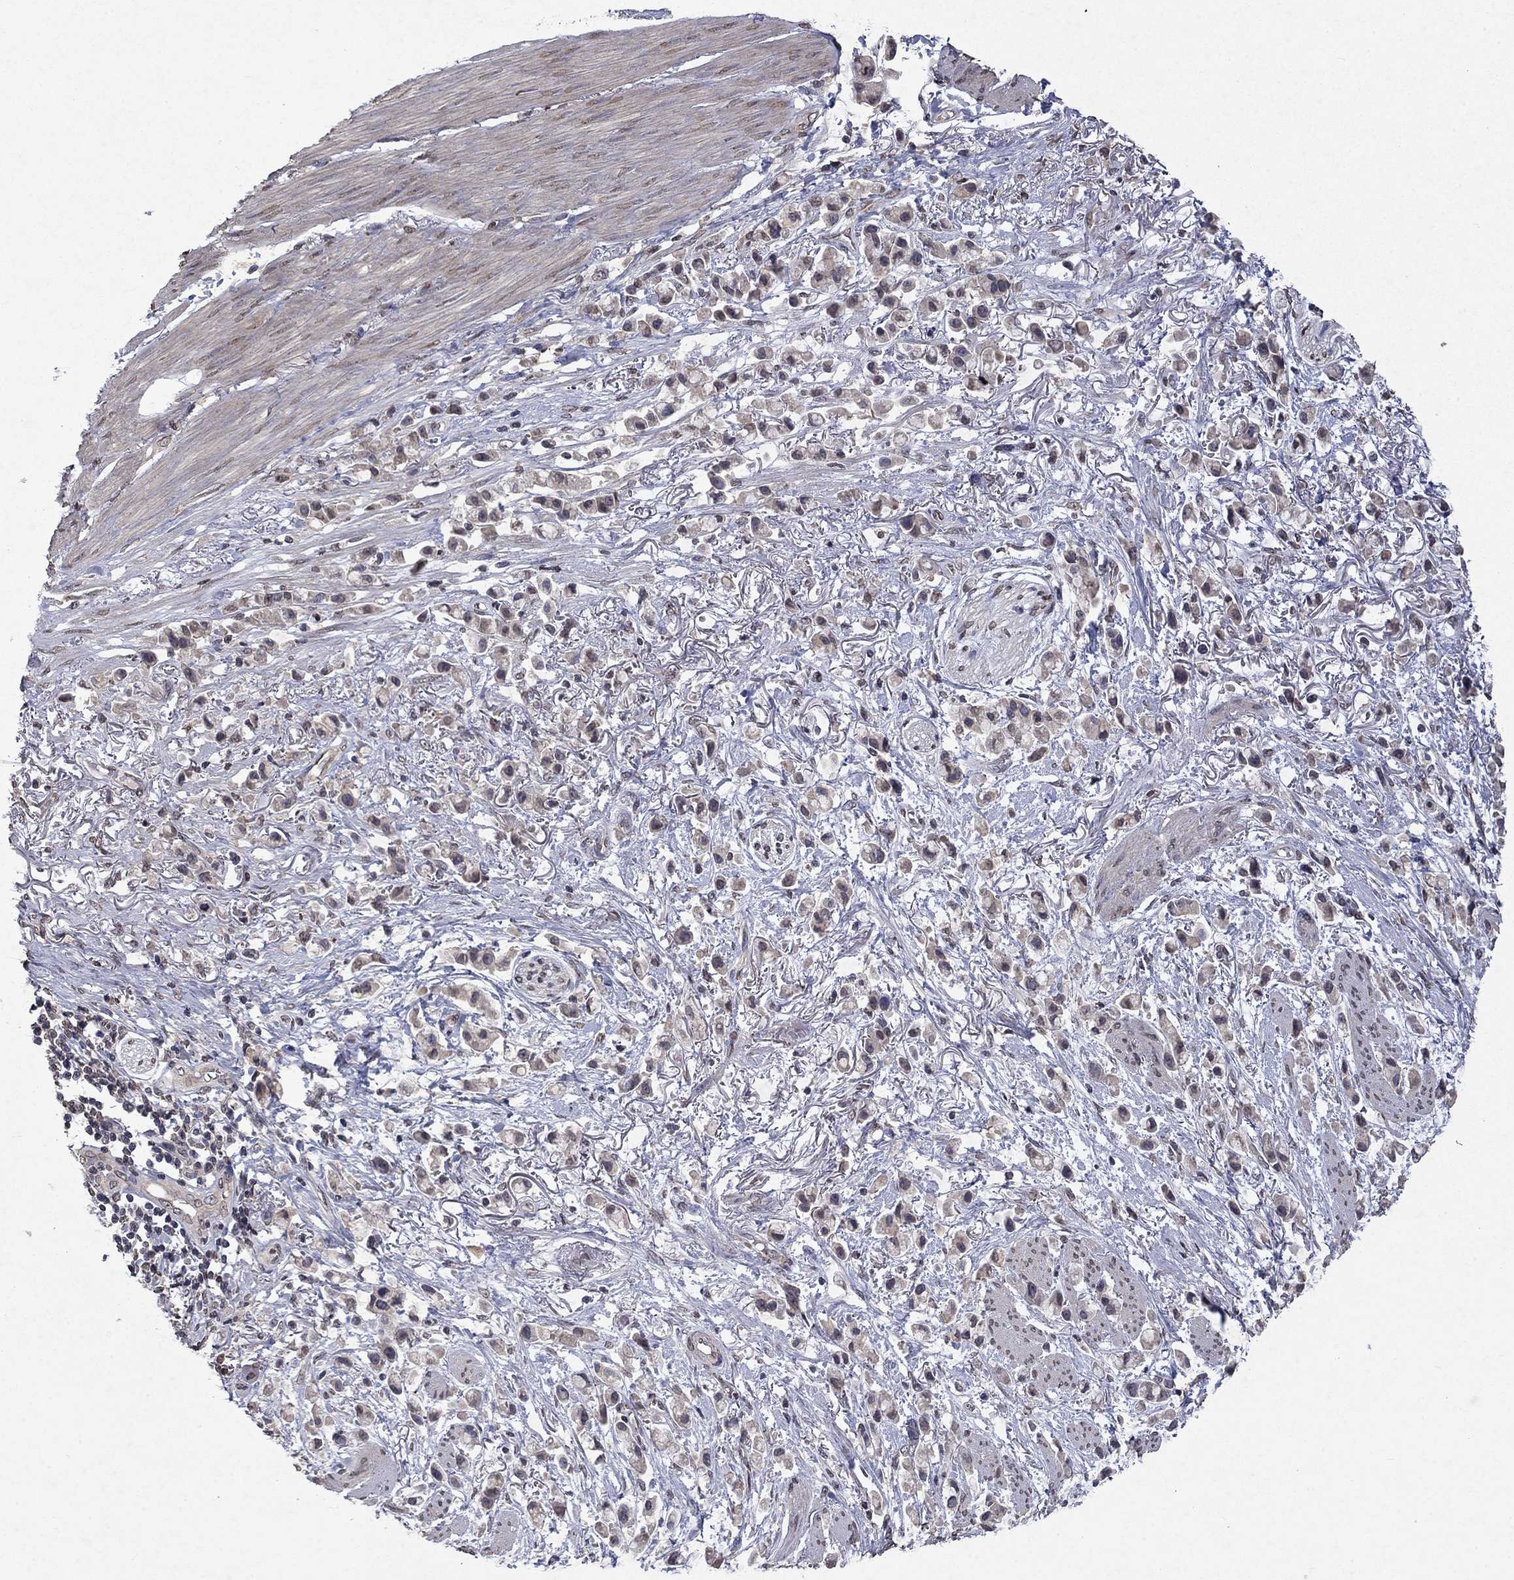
{"staining": {"intensity": "weak", "quantity": ">75%", "location": "cytoplasmic/membranous"}, "tissue": "stomach cancer", "cell_type": "Tumor cells", "image_type": "cancer", "snomed": [{"axis": "morphology", "description": "Adenocarcinoma, NOS"}, {"axis": "topography", "description": "Stomach"}], "caption": "This image reveals IHC staining of human stomach adenocarcinoma, with low weak cytoplasmic/membranous expression in about >75% of tumor cells.", "gene": "TTC38", "patient": {"sex": "female", "age": 81}}